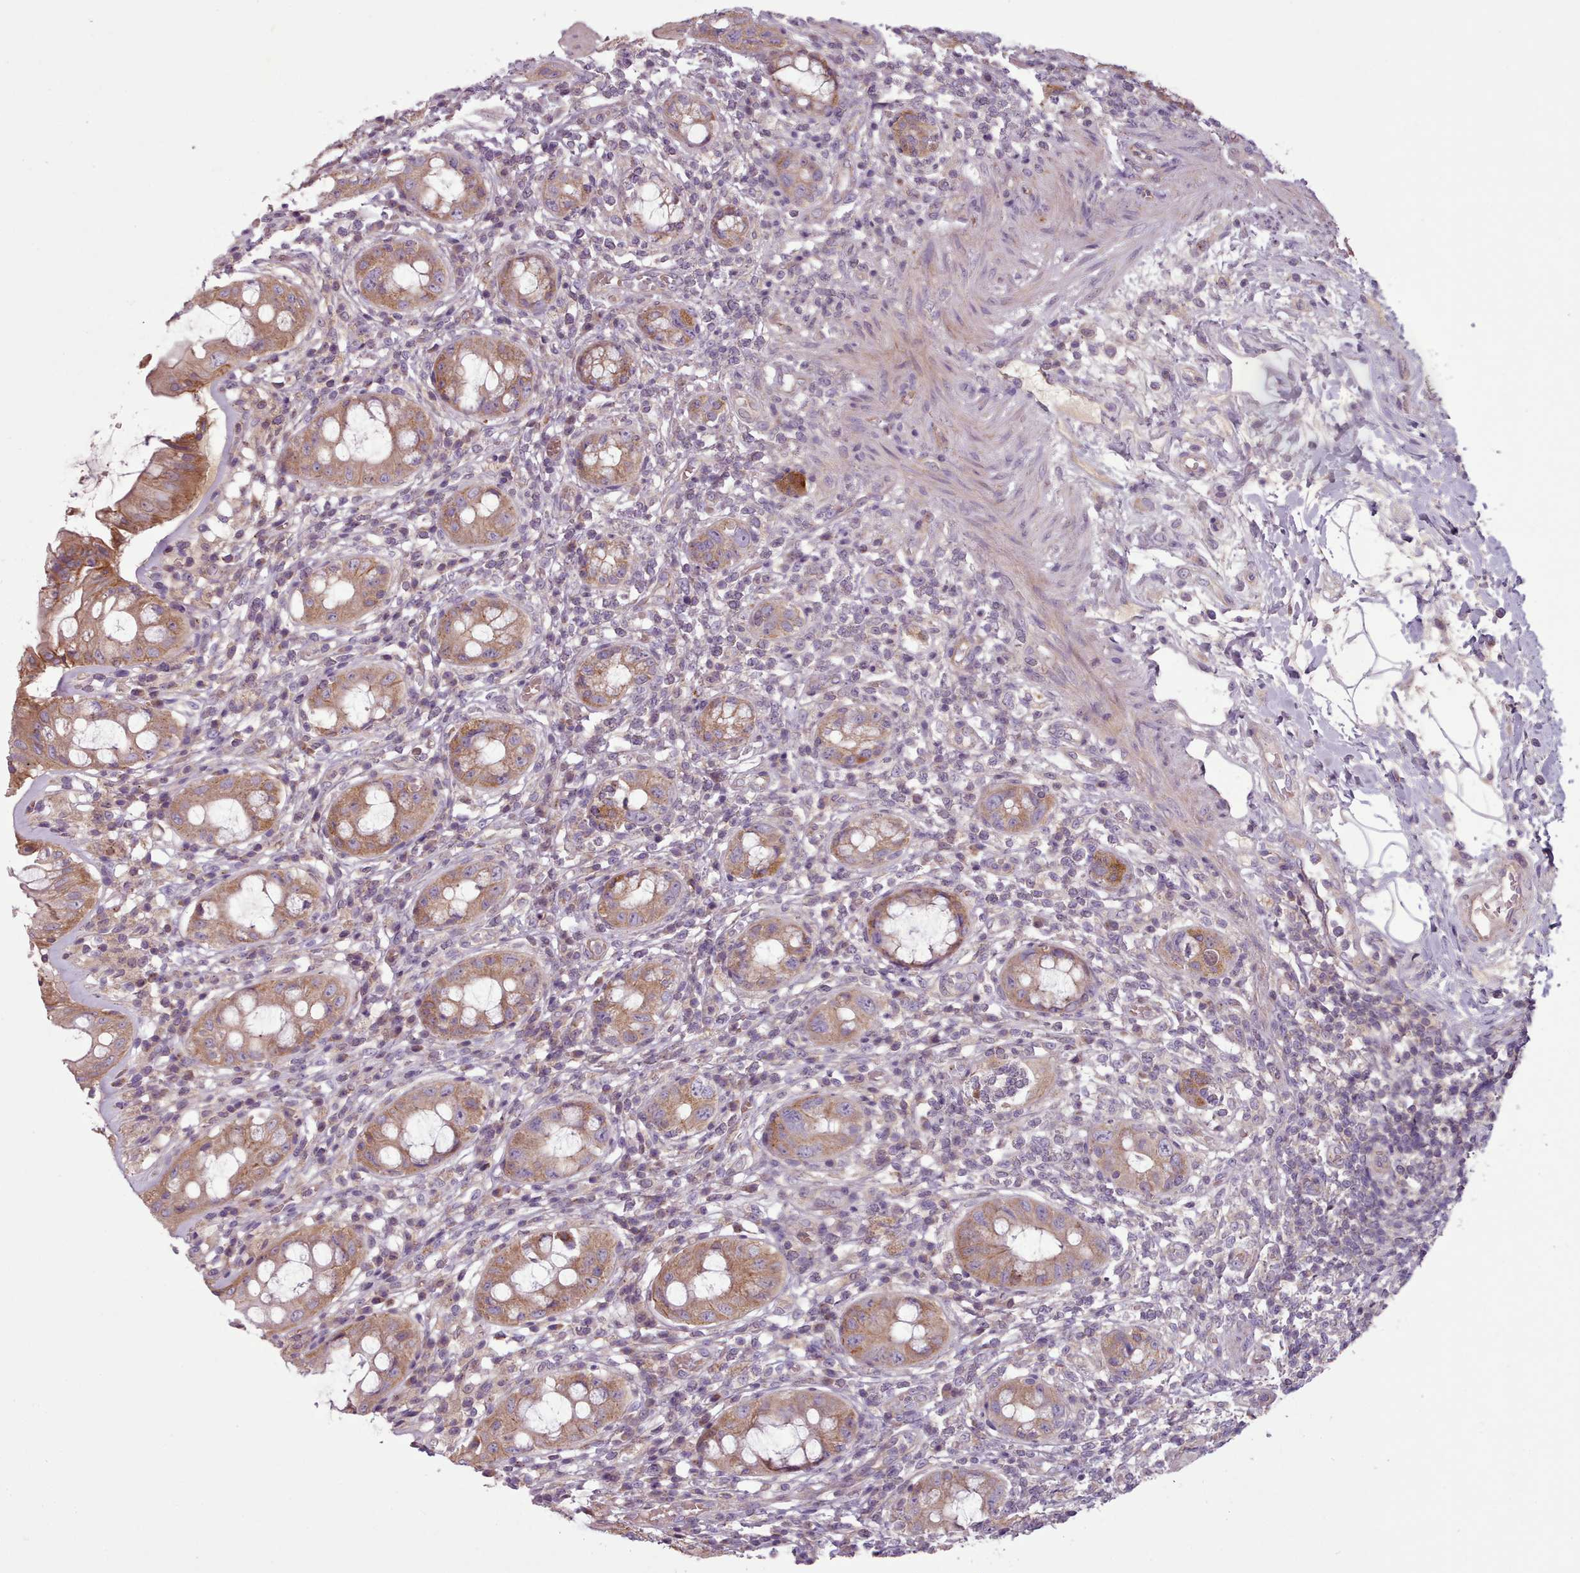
{"staining": {"intensity": "strong", "quantity": ">75%", "location": "cytoplasmic/membranous"}, "tissue": "rectum", "cell_type": "Glandular cells", "image_type": "normal", "snomed": [{"axis": "morphology", "description": "Normal tissue, NOS"}, {"axis": "topography", "description": "Rectum"}], "caption": "High-magnification brightfield microscopy of unremarkable rectum stained with DAB (3,3'-diaminobenzidine) (brown) and counterstained with hematoxylin (blue). glandular cells exhibit strong cytoplasmic/membranous staining is appreciated in about>75% of cells. (Stains: DAB in brown, nuclei in blue, Microscopy: brightfield microscopy at high magnification).", "gene": "NT5DC2", "patient": {"sex": "female", "age": 57}}